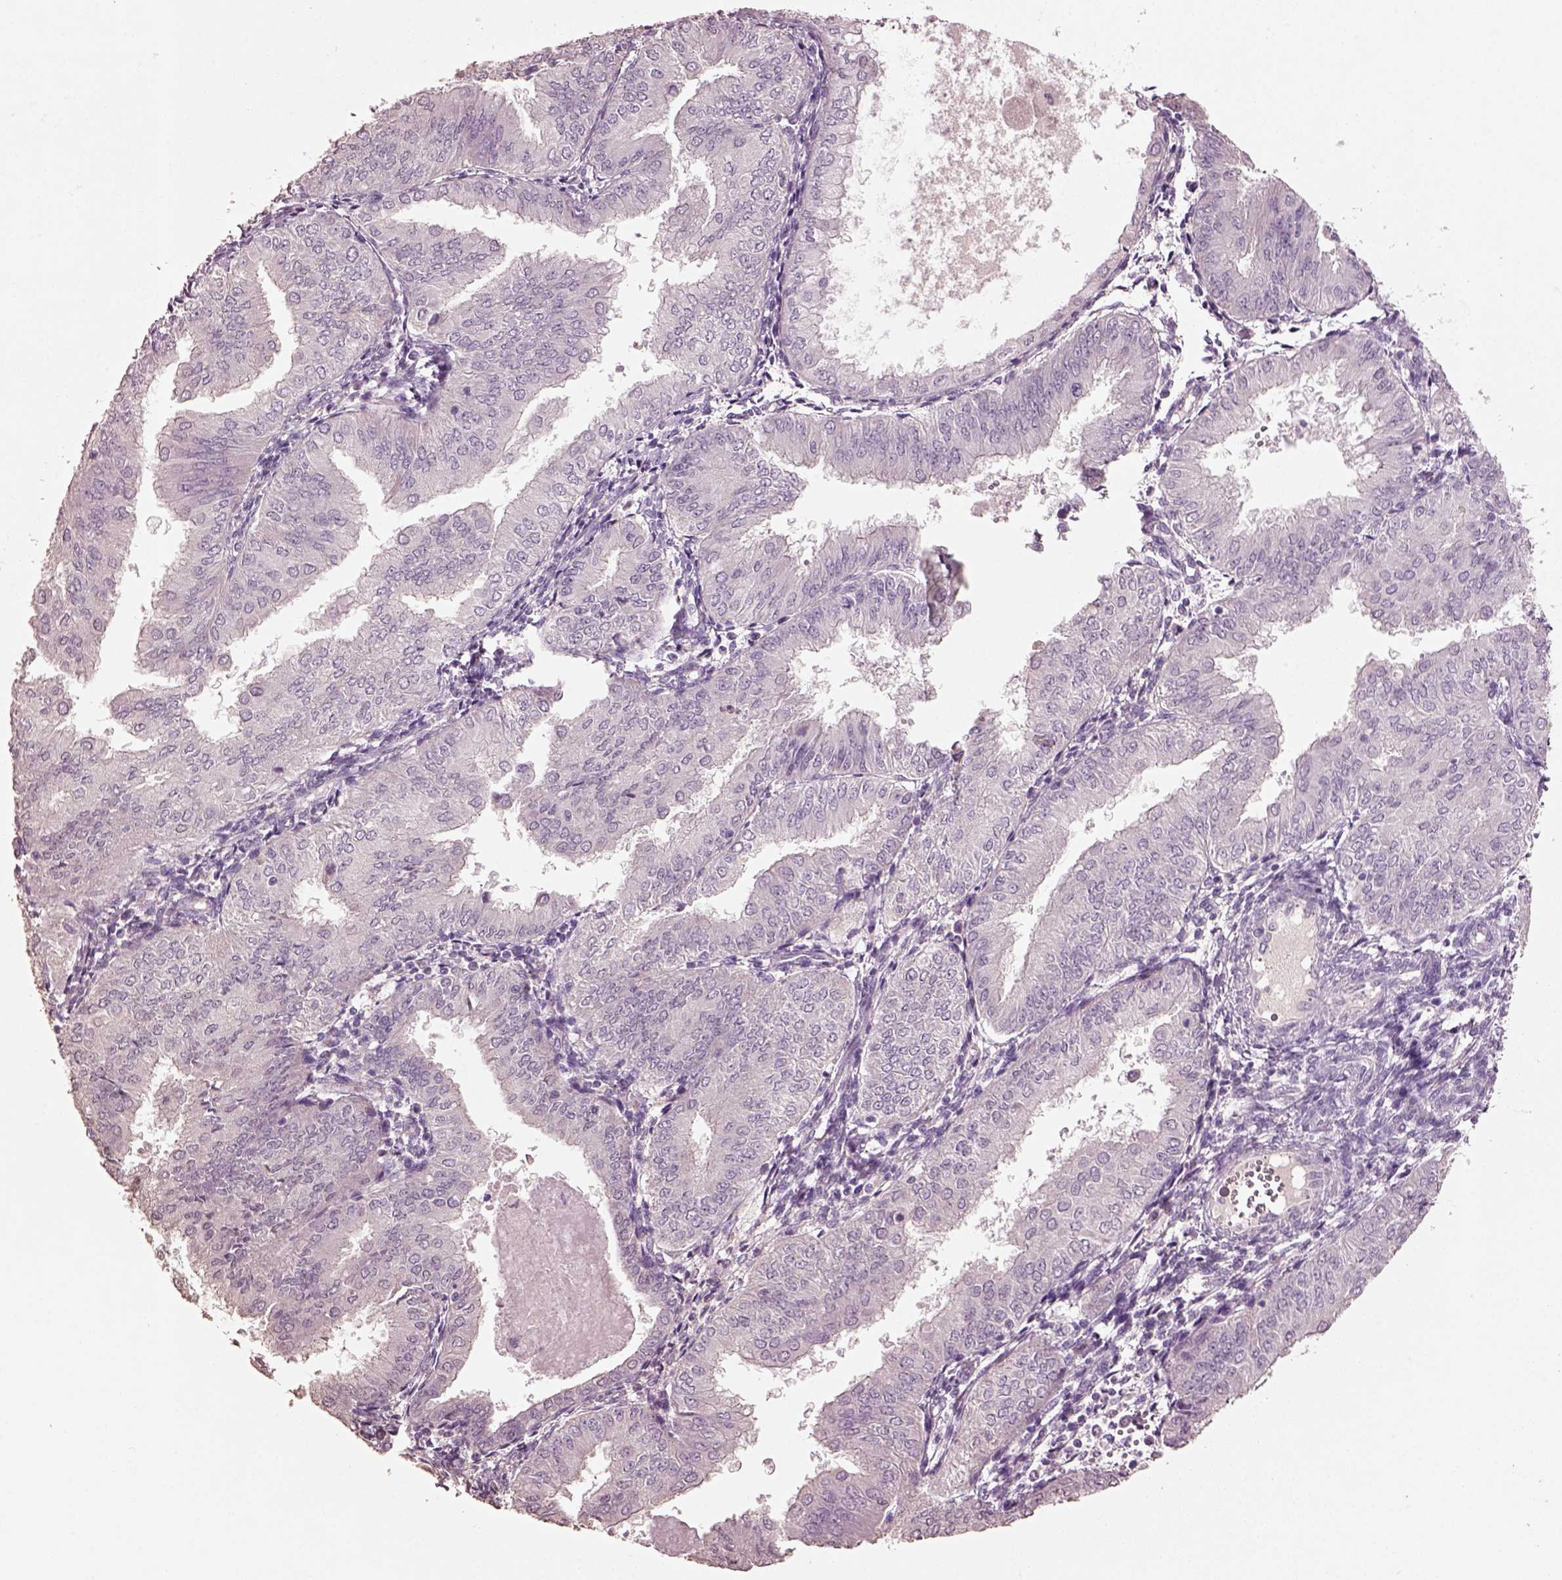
{"staining": {"intensity": "negative", "quantity": "none", "location": "none"}, "tissue": "endometrial cancer", "cell_type": "Tumor cells", "image_type": "cancer", "snomed": [{"axis": "morphology", "description": "Adenocarcinoma, NOS"}, {"axis": "topography", "description": "Endometrium"}], "caption": "Immunohistochemistry (IHC) micrograph of neoplastic tissue: human endometrial cancer (adenocarcinoma) stained with DAB shows no significant protein staining in tumor cells. The staining was performed using DAB to visualize the protein expression in brown, while the nuclei were stained in blue with hematoxylin (Magnification: 20x).", "gene": "KCNIP3", "patient": {"sex": "female", "age": 53}}